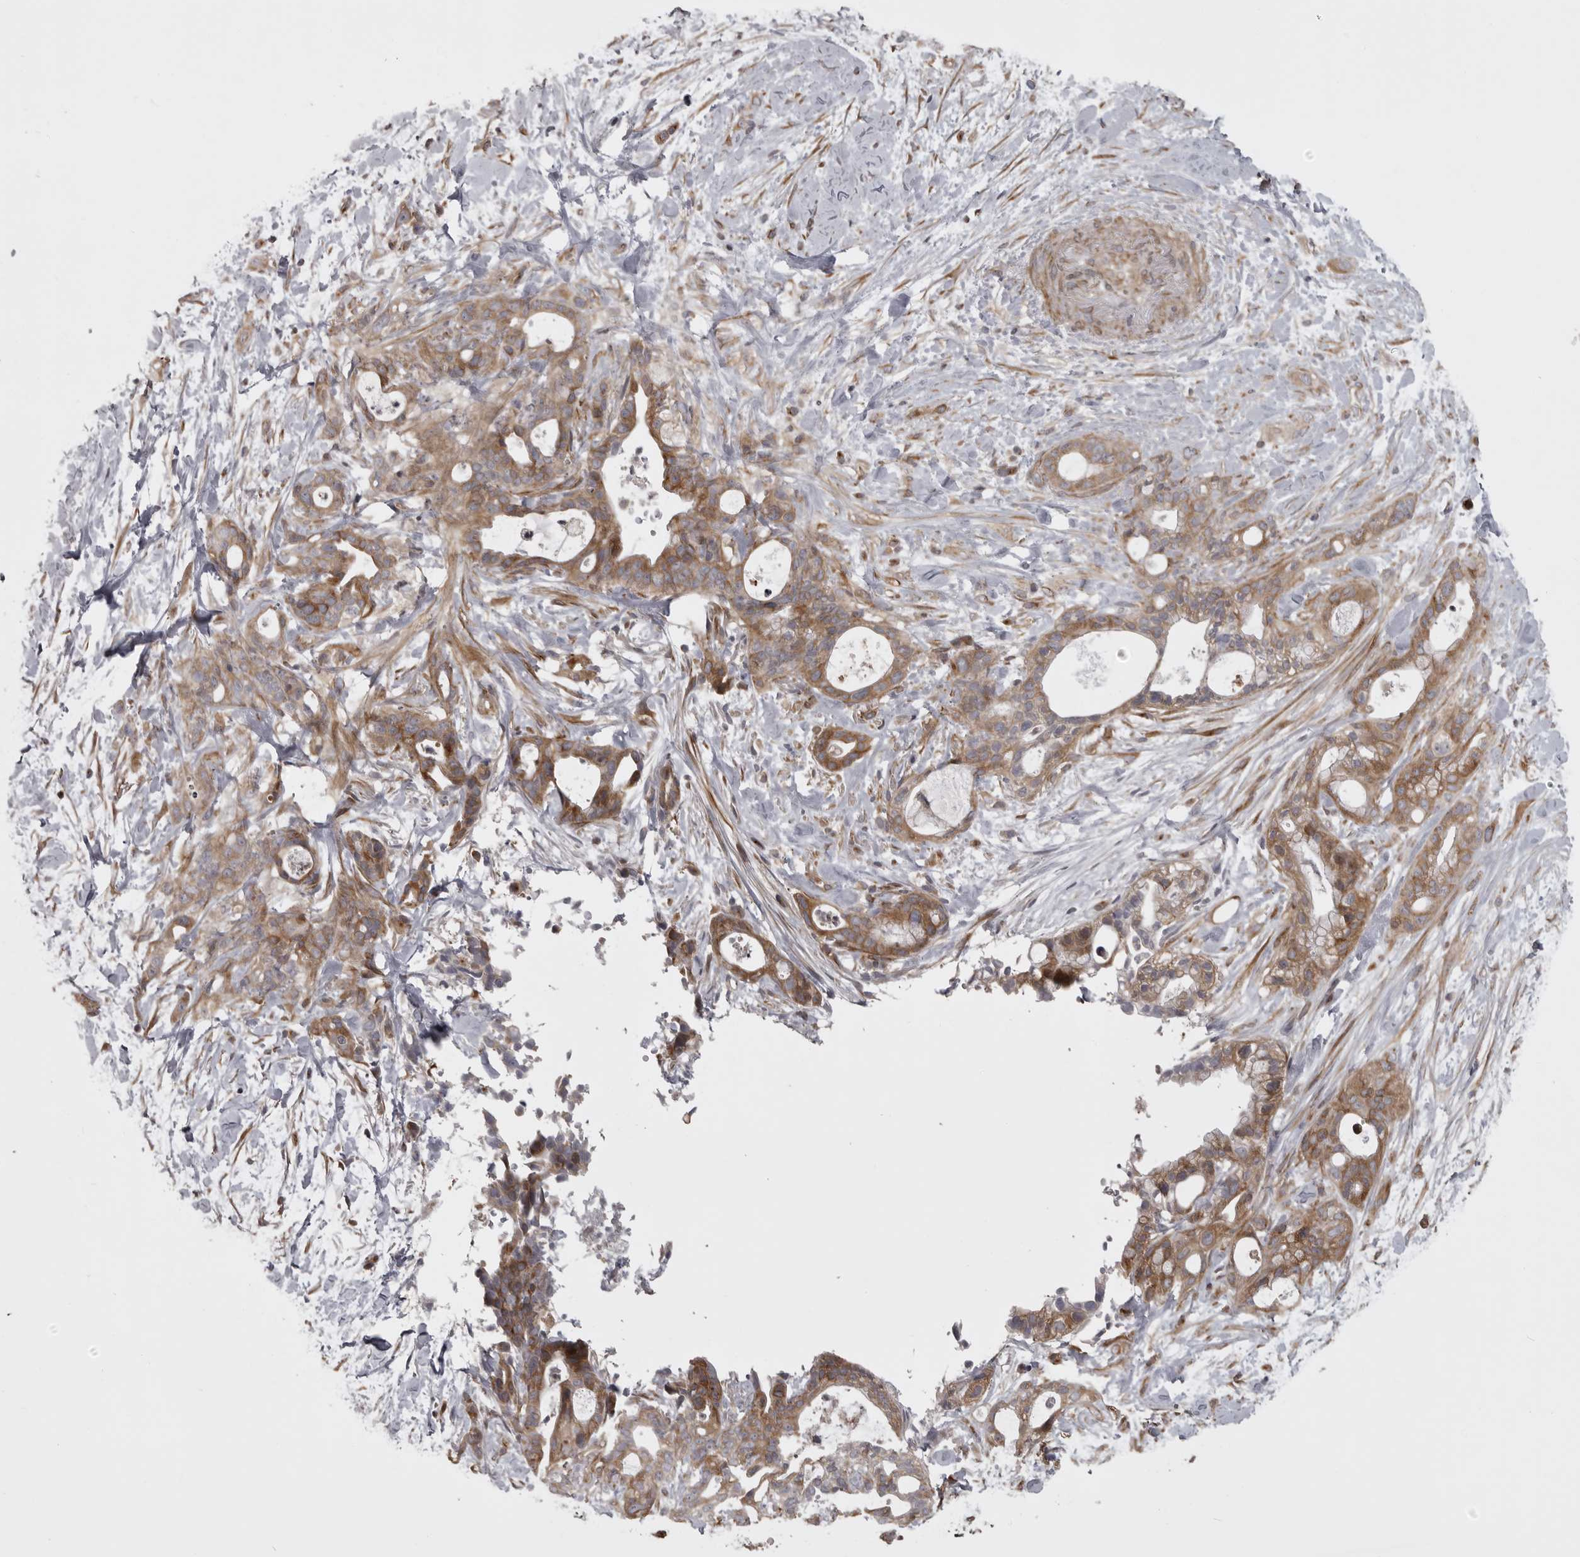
{"staining": {"intensity": "moderate", "quantity": ">75%", "location": "cytoplasmic/membranous"}, "tissue": "pancreatic cancer", "cell_type": "Tumor cells", "image_type": "cancer", "snomed": [{"axis": "morphology", "description": "Adenocarcinoma, NOS"}, {"axis": "topography", "description": "Pancreas"}], "caption": "Human pancreatic adenocarcinoma stained with a brown dye shows moderate cytoplasmic/membranous positive staining in about >75% of tumor cells.", "gene": "ZNRF1", "patient": {"sex": "male", "age": 58}}